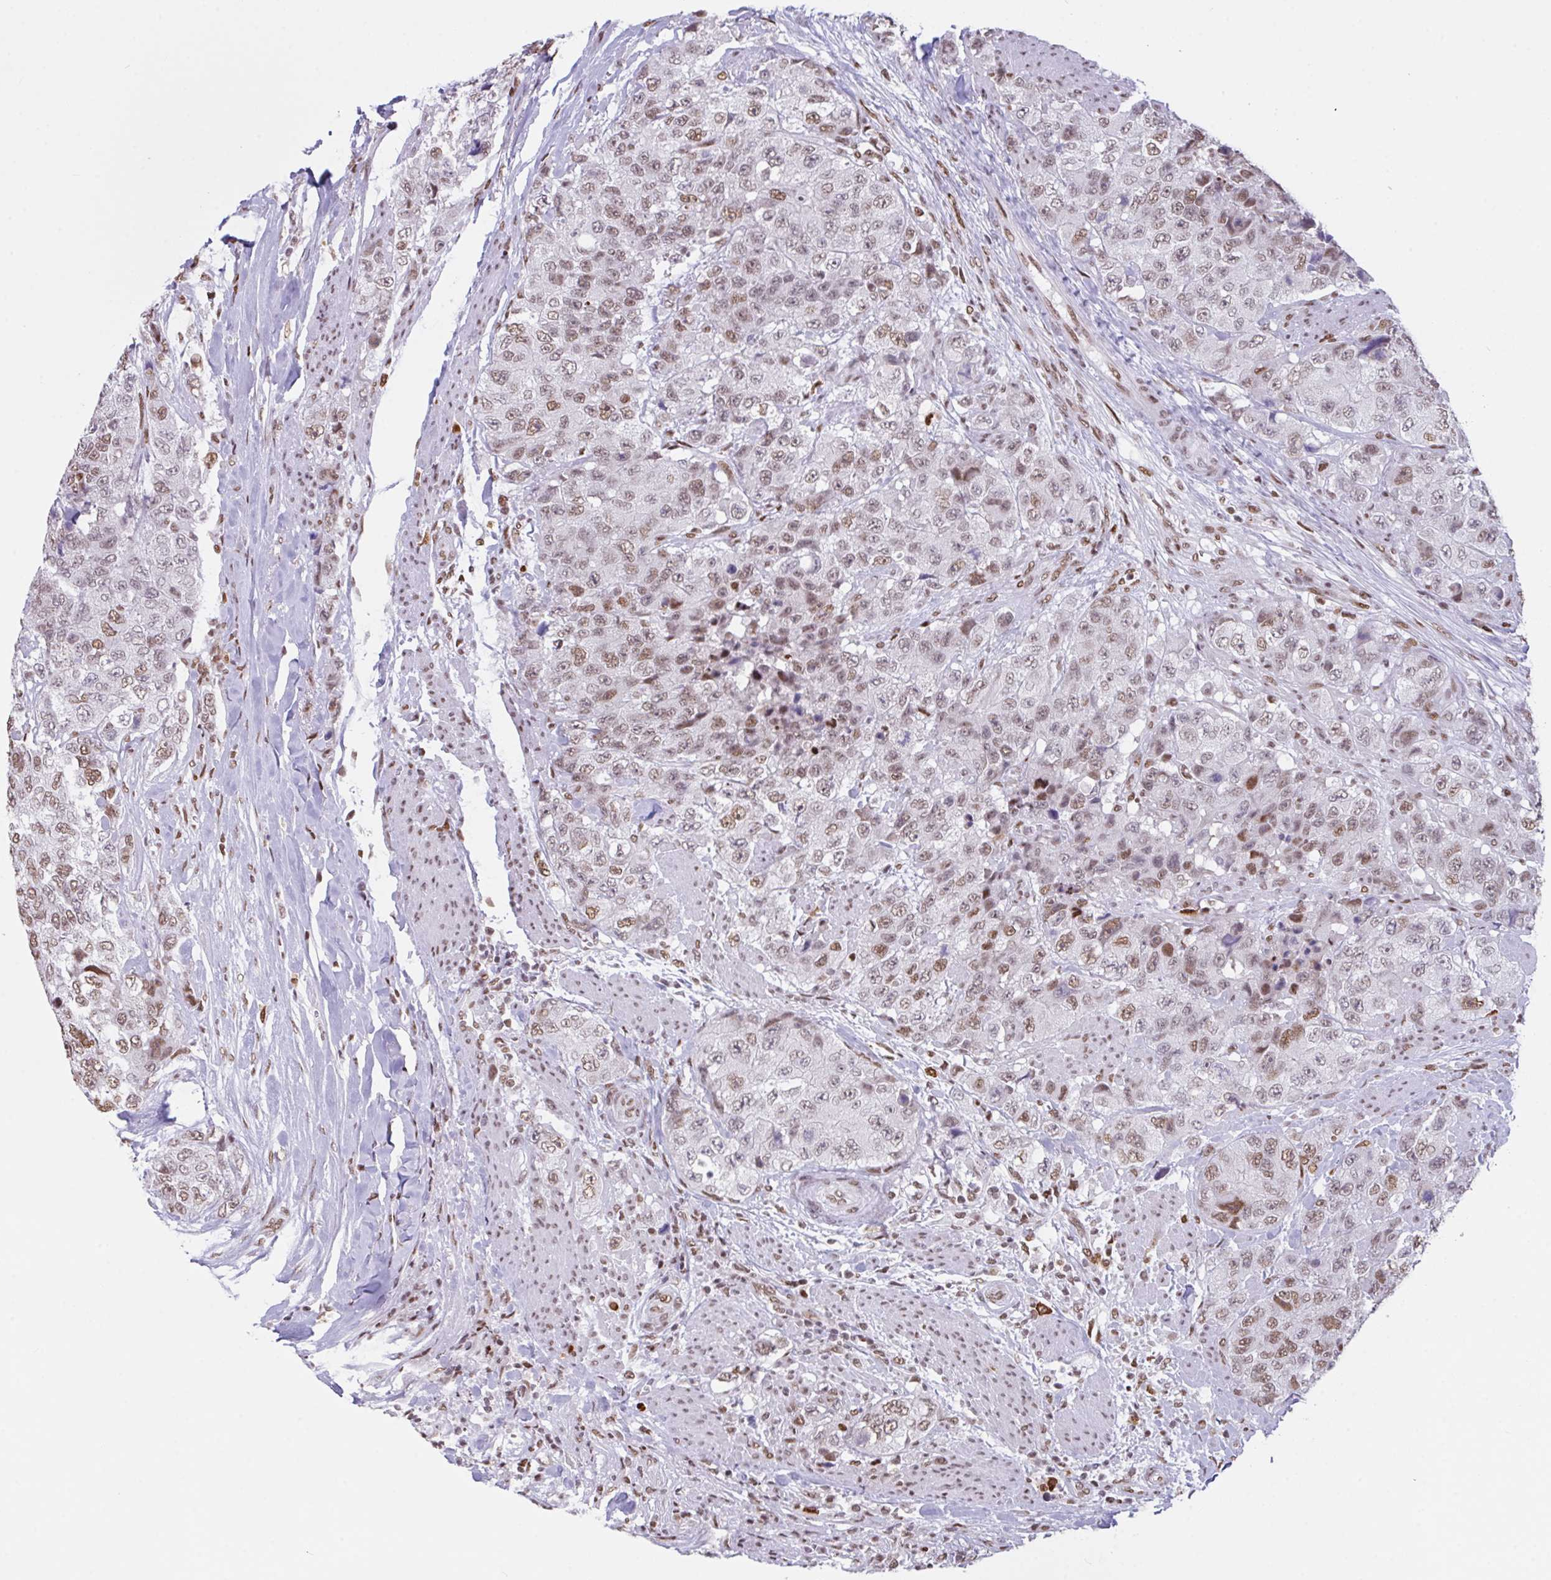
{"staining": {"intensity": "moderate", "quantity": ">75%", "location": "nuclear"}, "tissue": "urothelial cancer", "cell_type": "Tumor cells", "image_type": "cancer", "snomed": [{"axis": "morphology", "description": "Urothelial carcinoma, High grade"}, {"axis": "topography", "description": "Urinary bladder"}], "caption": "Tumor cells reveal medium levels of moderate nuclear expression in approximately >75% of cells in human urothelial cancer. (Stains: DAB in brown, nuclei in blue, Microscopy: brightfield microscopy at high magnification).", "gene": "CLP1", "patient": {"sex": "female", "age": 78}}